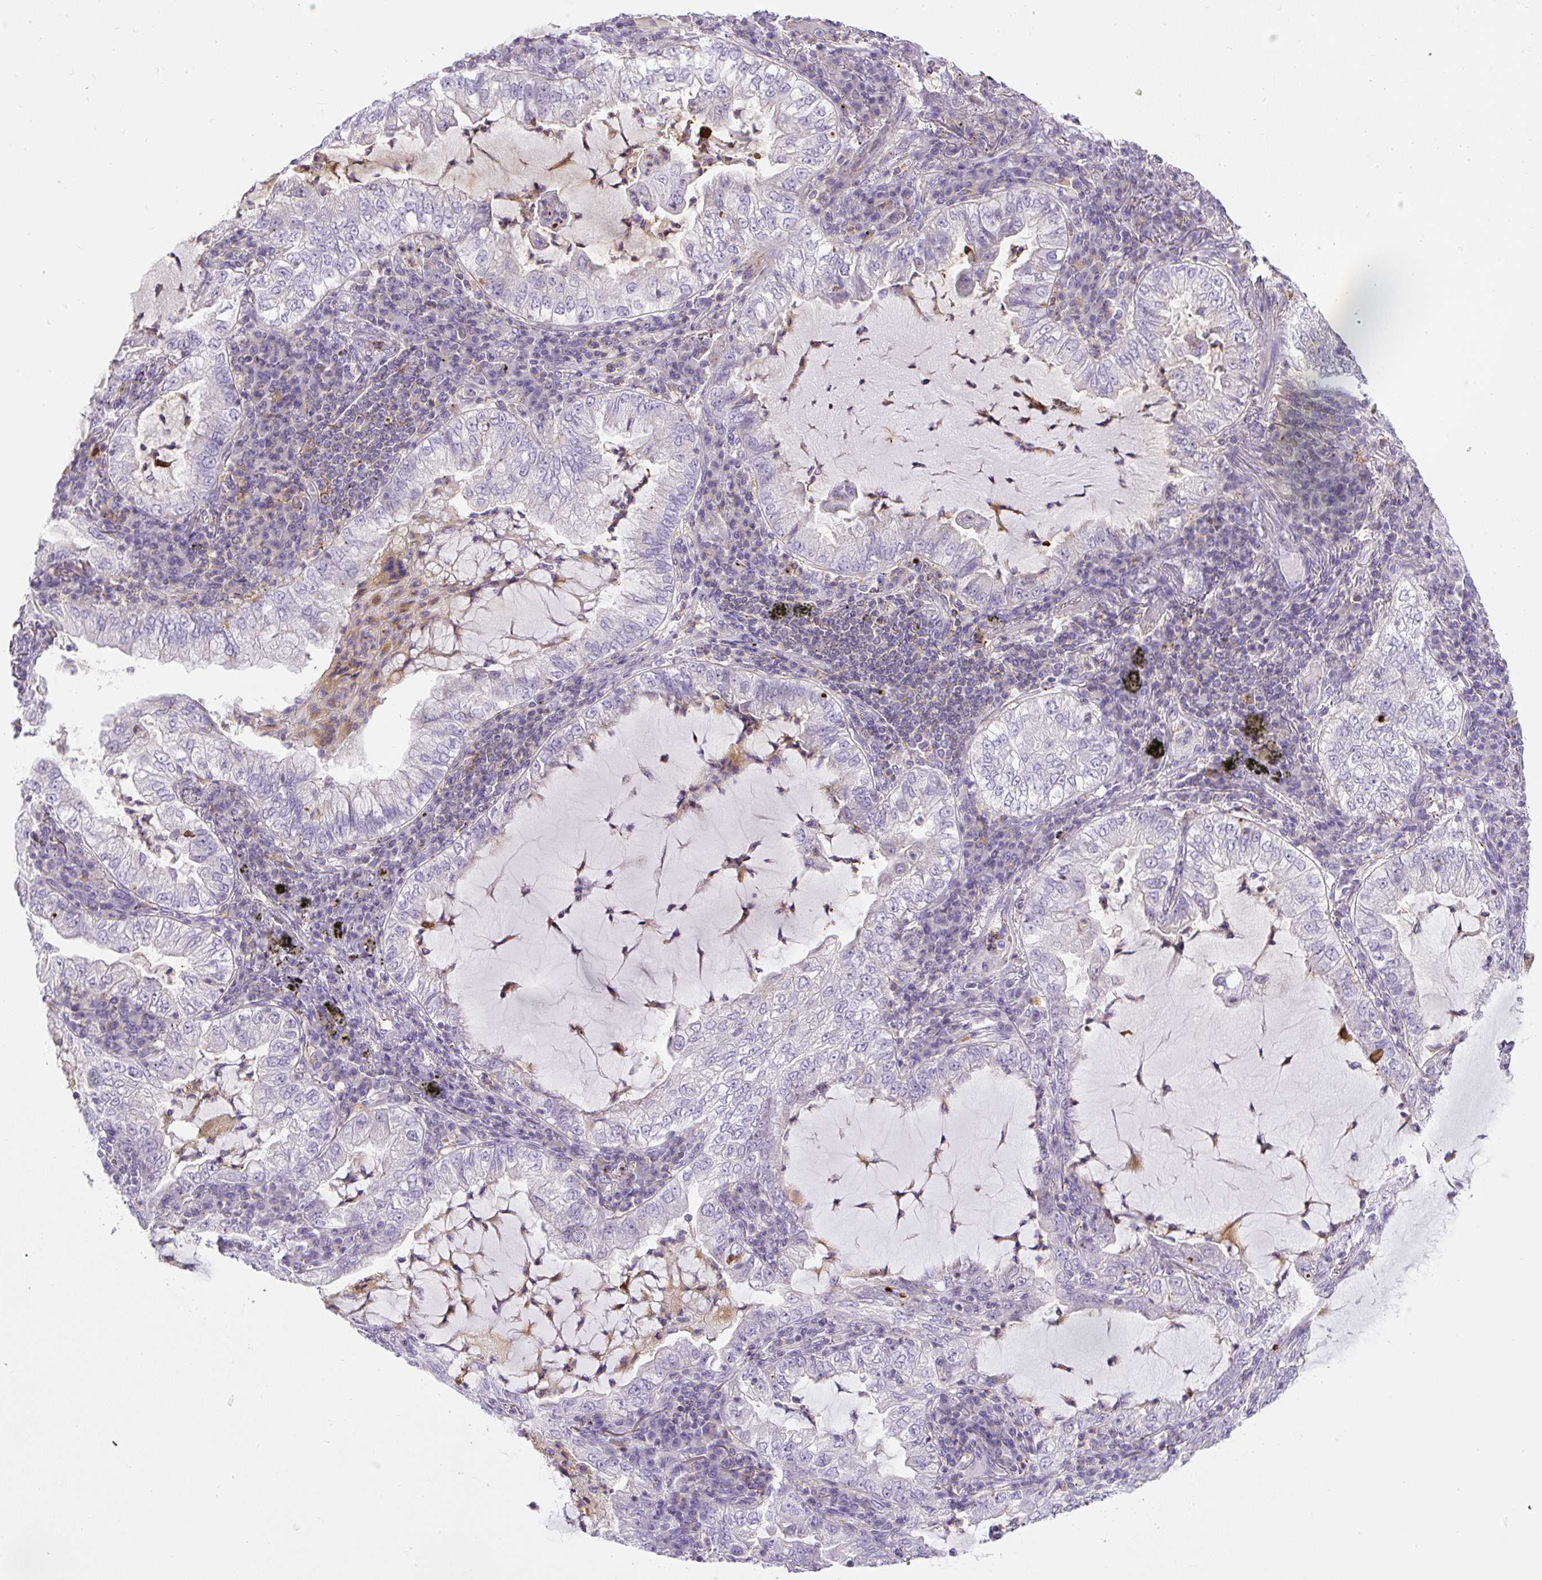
{"staining": {"intensity": "negative", "quantity": "none", "location": "none"}, "tissue": "lung cancer", "cell_type": "Tumor cells", "image_type": "cancer", "snomed": [{"axis": "morphology", "description": "Adenocarcinoma, NOS"}, {"axis": "topography", "description": "Lung"}], "caption": "Lung adenocarcinoma was stained to show a protein in brown. There is no significant expression in tumor cells.", "gene": "PIP5KL1", "patient": {"sex": "female", "age": 73}}